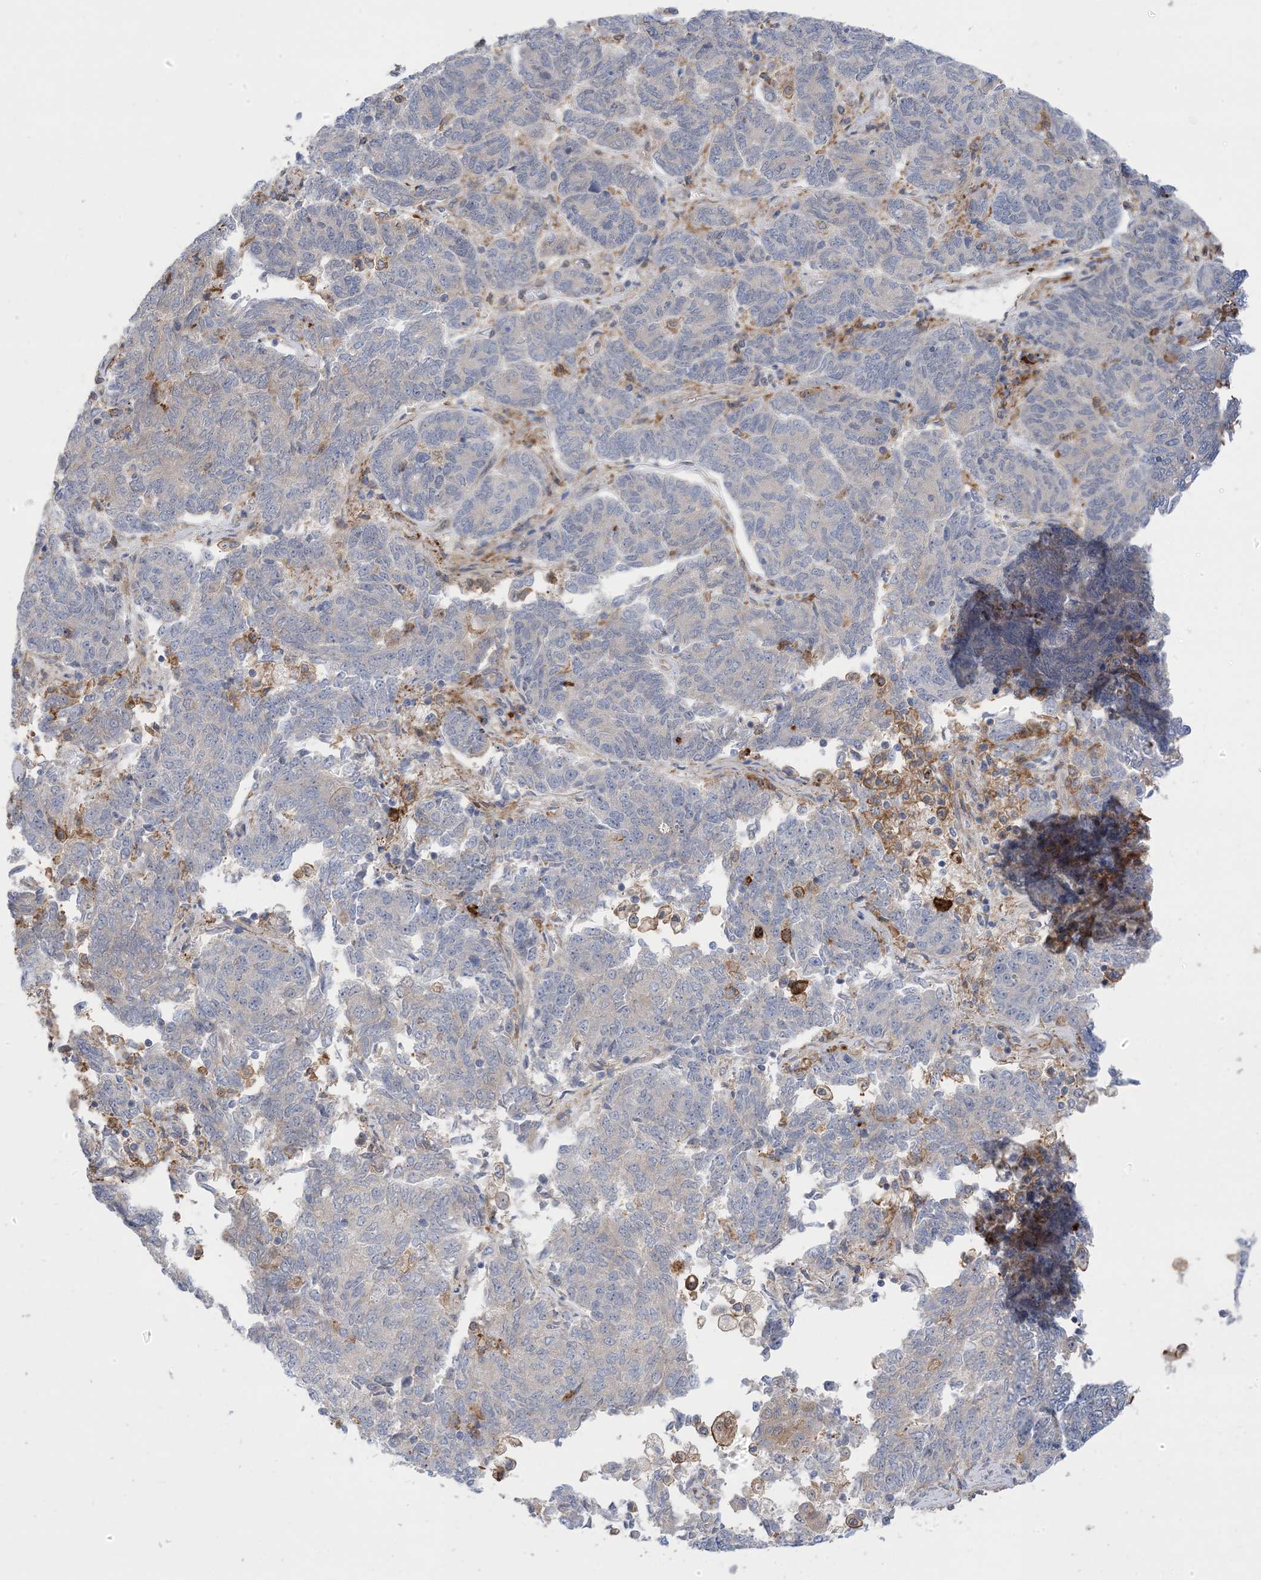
{"staining": {"intensity": "negative", "quantity": "none", "location": "none"}, "tissue": "endometrial cancer", "cell_type": "Tumor cells", "image_type": "cancer", "snomed": [{"axis": "morphology", "description": "Adenocarcinoma, NOS"}, {"axis": "topography", "description": "Endometrium"}], "caption": "Immunohistochemical staining of adenocarcinoma (endometrial) shows no significant staining in tumor cells. (DAB (3,3'-diaminobenzidine) immunohistochemistry (IHC) visualized using brightfield microscopy, high magnification).", "gene": "HS1BP3", "patient": {"sex": "female", "age": 80}}